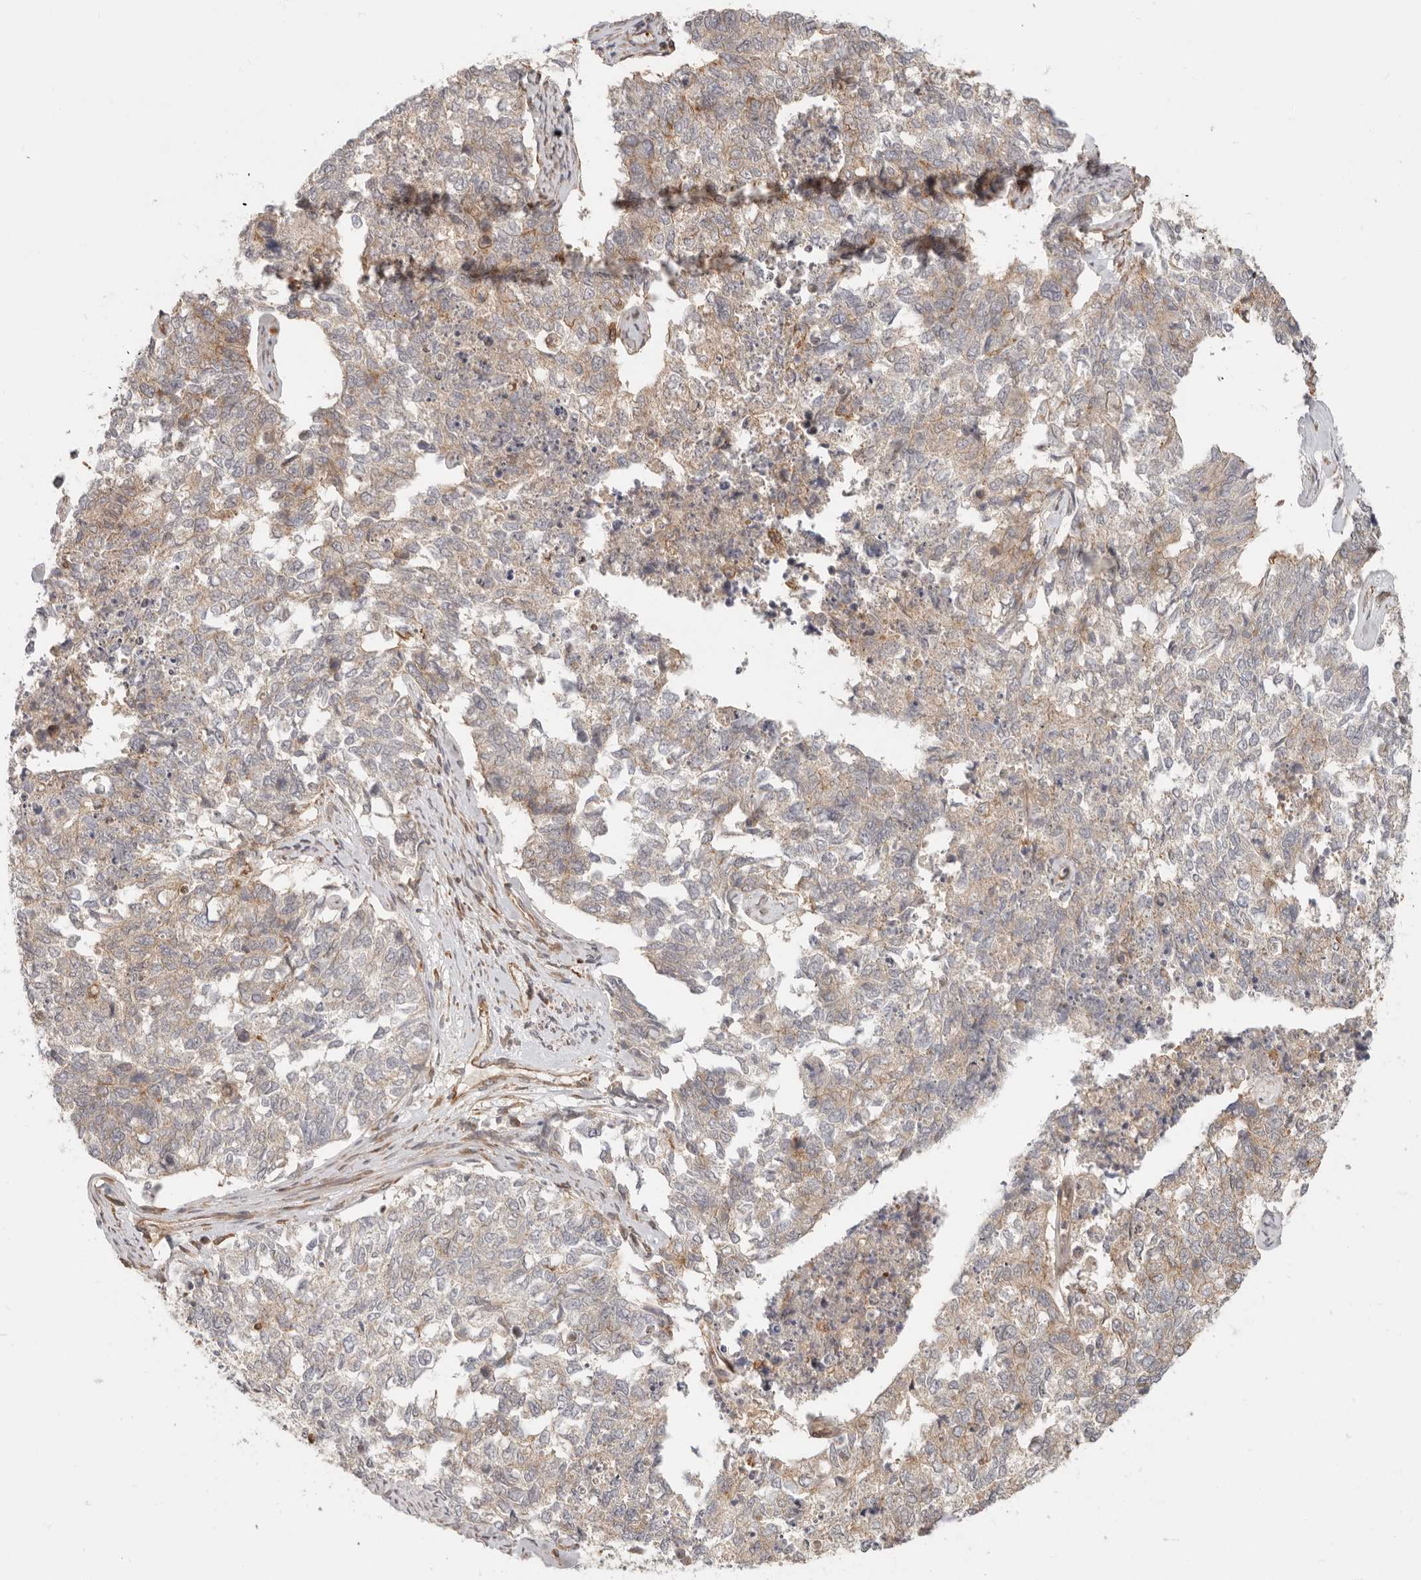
{"staining": {"intensity": "weak", "quantity": "<25%", "location": "cytoplasmic/membranous"}, "tissue": "cervical cancer", "cell_type": "Tumor cells", "image_type": "cancer", "snomed": [{"axis": "morphology", "description": "Squamous cell carcinoma, NOS"}, {"axis": "topography", "description": "Cervix"}], "caption": "A photomicrograph of human cervical cancer (squamous cell carcinoma) is negative for staining in tumor cells.", "gene": "UFSP1", "patient": {"sex": "female", "age": 63}}